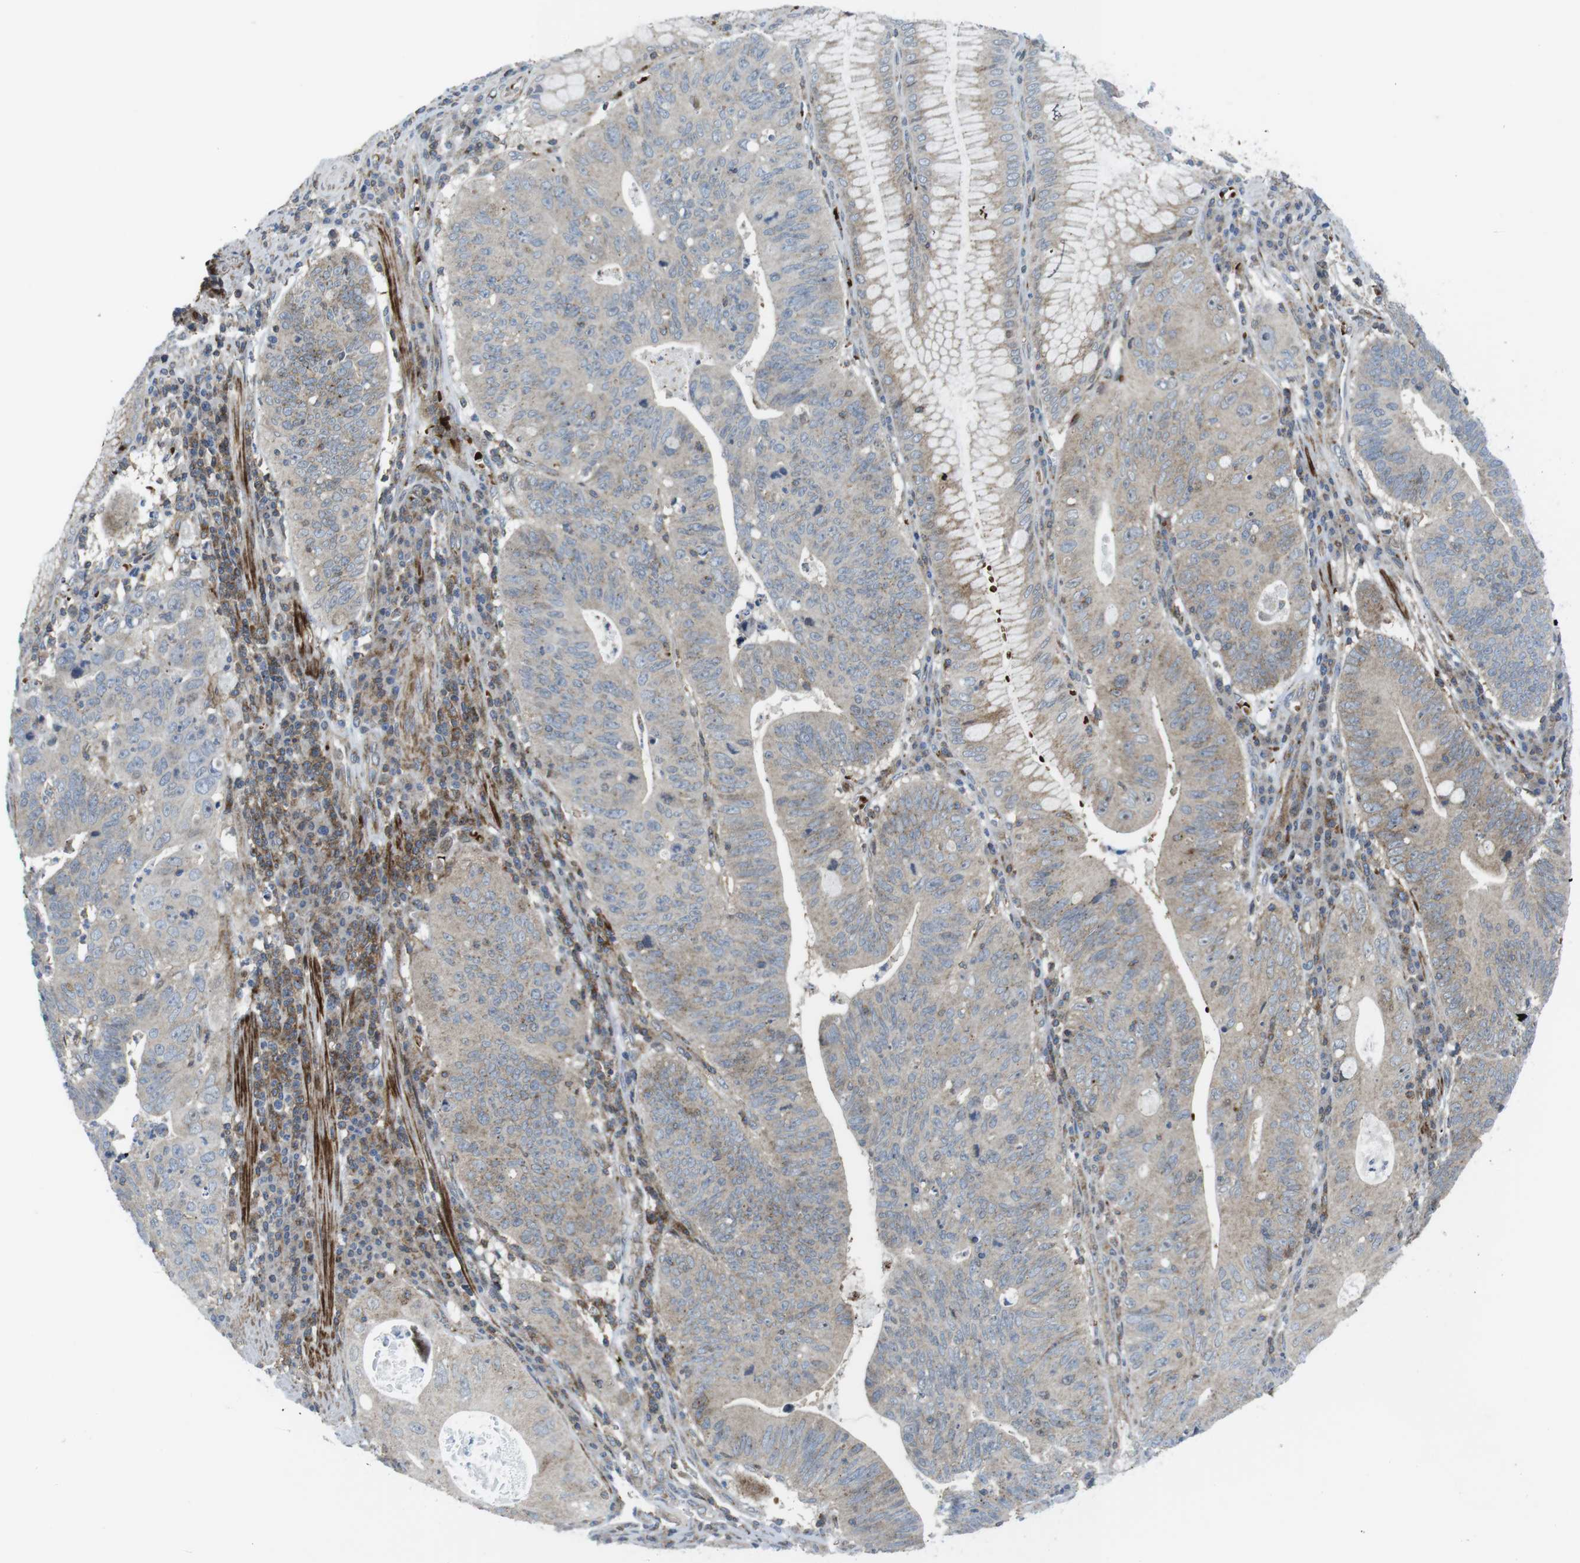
{"staining": {"intensity": "weak", "quantity": "25%-75%", "location": "cytoplasmic/membranous"}, "tissue": "stomach cancer", "cell_type": "Tumor cells", "image_type": "cancer", "snomed": [{"axis": "morphology", "description": "Adenocarcinoma, NOS"}, {"axis": "topography", "description": "Stomach"}], "caption": "Human stomach adenocarcinoma stained with a protein marker displays weak staining in tumor cells.", "gene": "CUL7", "patient": {"sex": "male", "age": 59}}